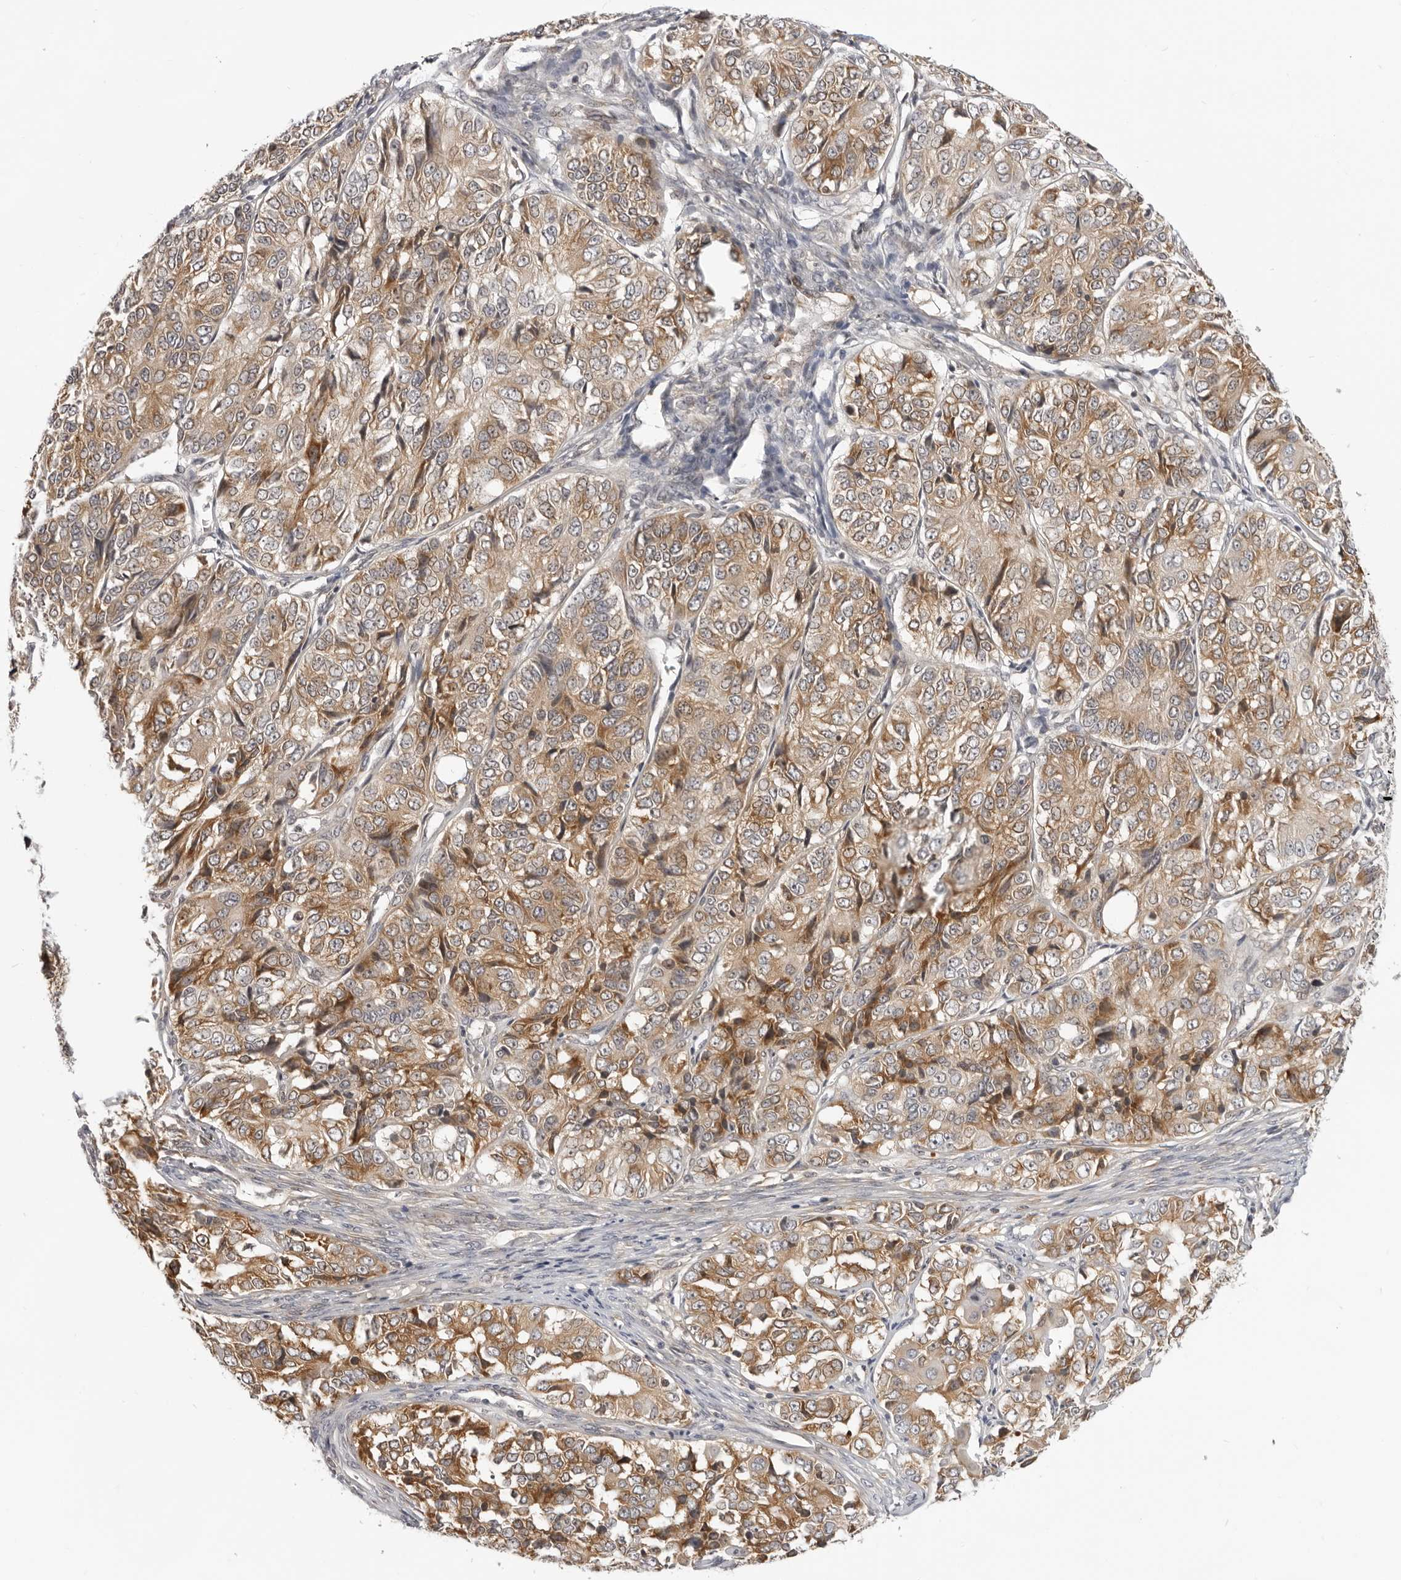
{"staining": {"intensity": "moderate", "quantity": ">75%", "location": "cytoplasmic/membranous"}, "tissue": "ovarian cancer", "cell_type": "Tumor cells", "image_type": "cancer", "snomed": [{"axis": "morphology", "description": "Carcinoma, endometroid"}, {"axis": "topography", "description": "Ovary"}], "caption": "Immunohistochemical staining of human endometroid carcinoma (ovarian) displays medium levels of moderate cytoplasmic/membranous staining in approximately >75% of tumor cells. (Brightfield microscopy of DAB IHC at high magnification).", "gene": "SRGAP2", "patient": {"sex": "female", "age": 51}}